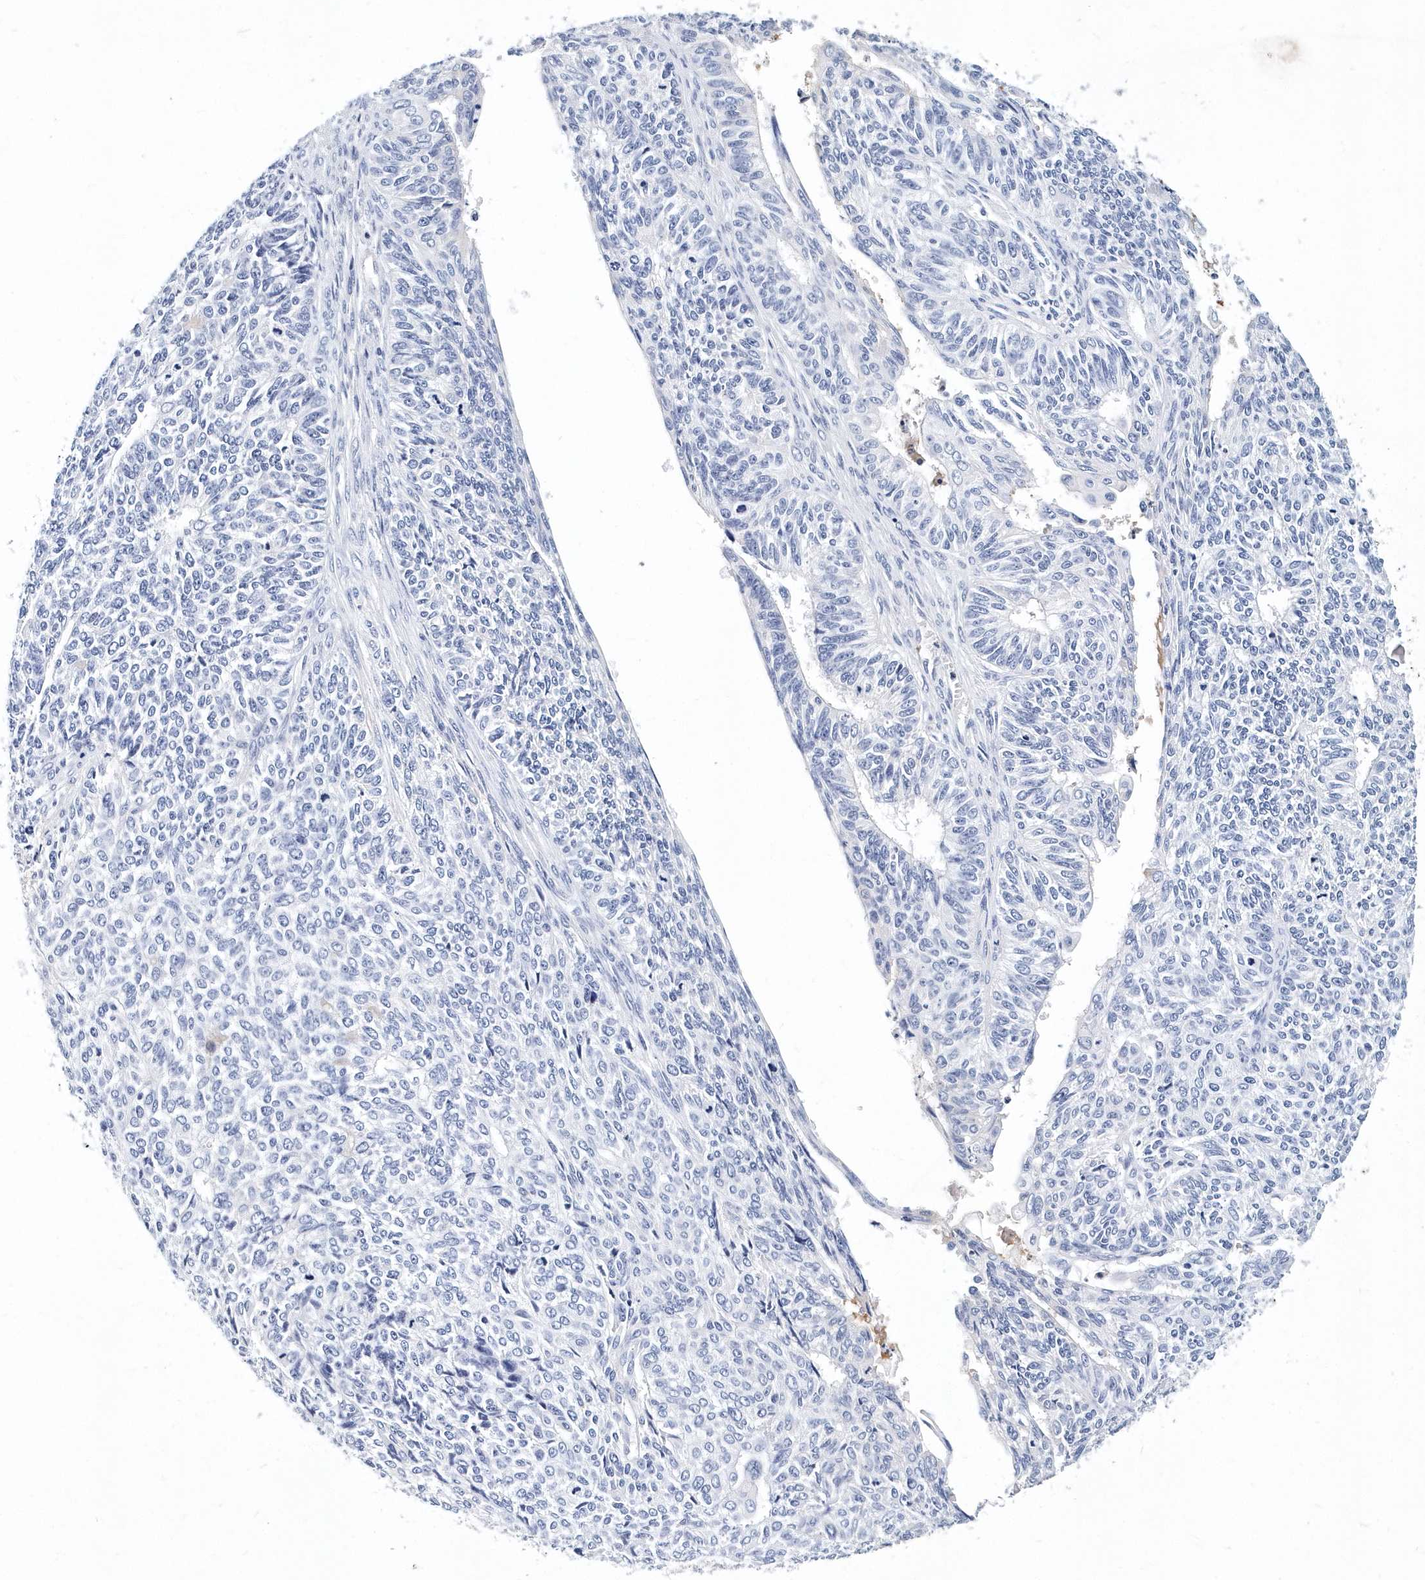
{"staining": {"intensity": "negative", "quantity": "none", "location": "none"}, "tissue": "endometrial cancer", "cell_type": "Tumor cells", "image_type": "cancer", "snomed": [{"axis": "morphology", "description": "Adenocarcinoma, NOS"}, {"axis": "topography", "description": "Endometrium"}], "caption": "Protein analysis of endometrial cancer demonstrates no significant positivity in tumor cells.", "gene": "ITGA2B", "patient": {"sex": "female", "age": 32}}